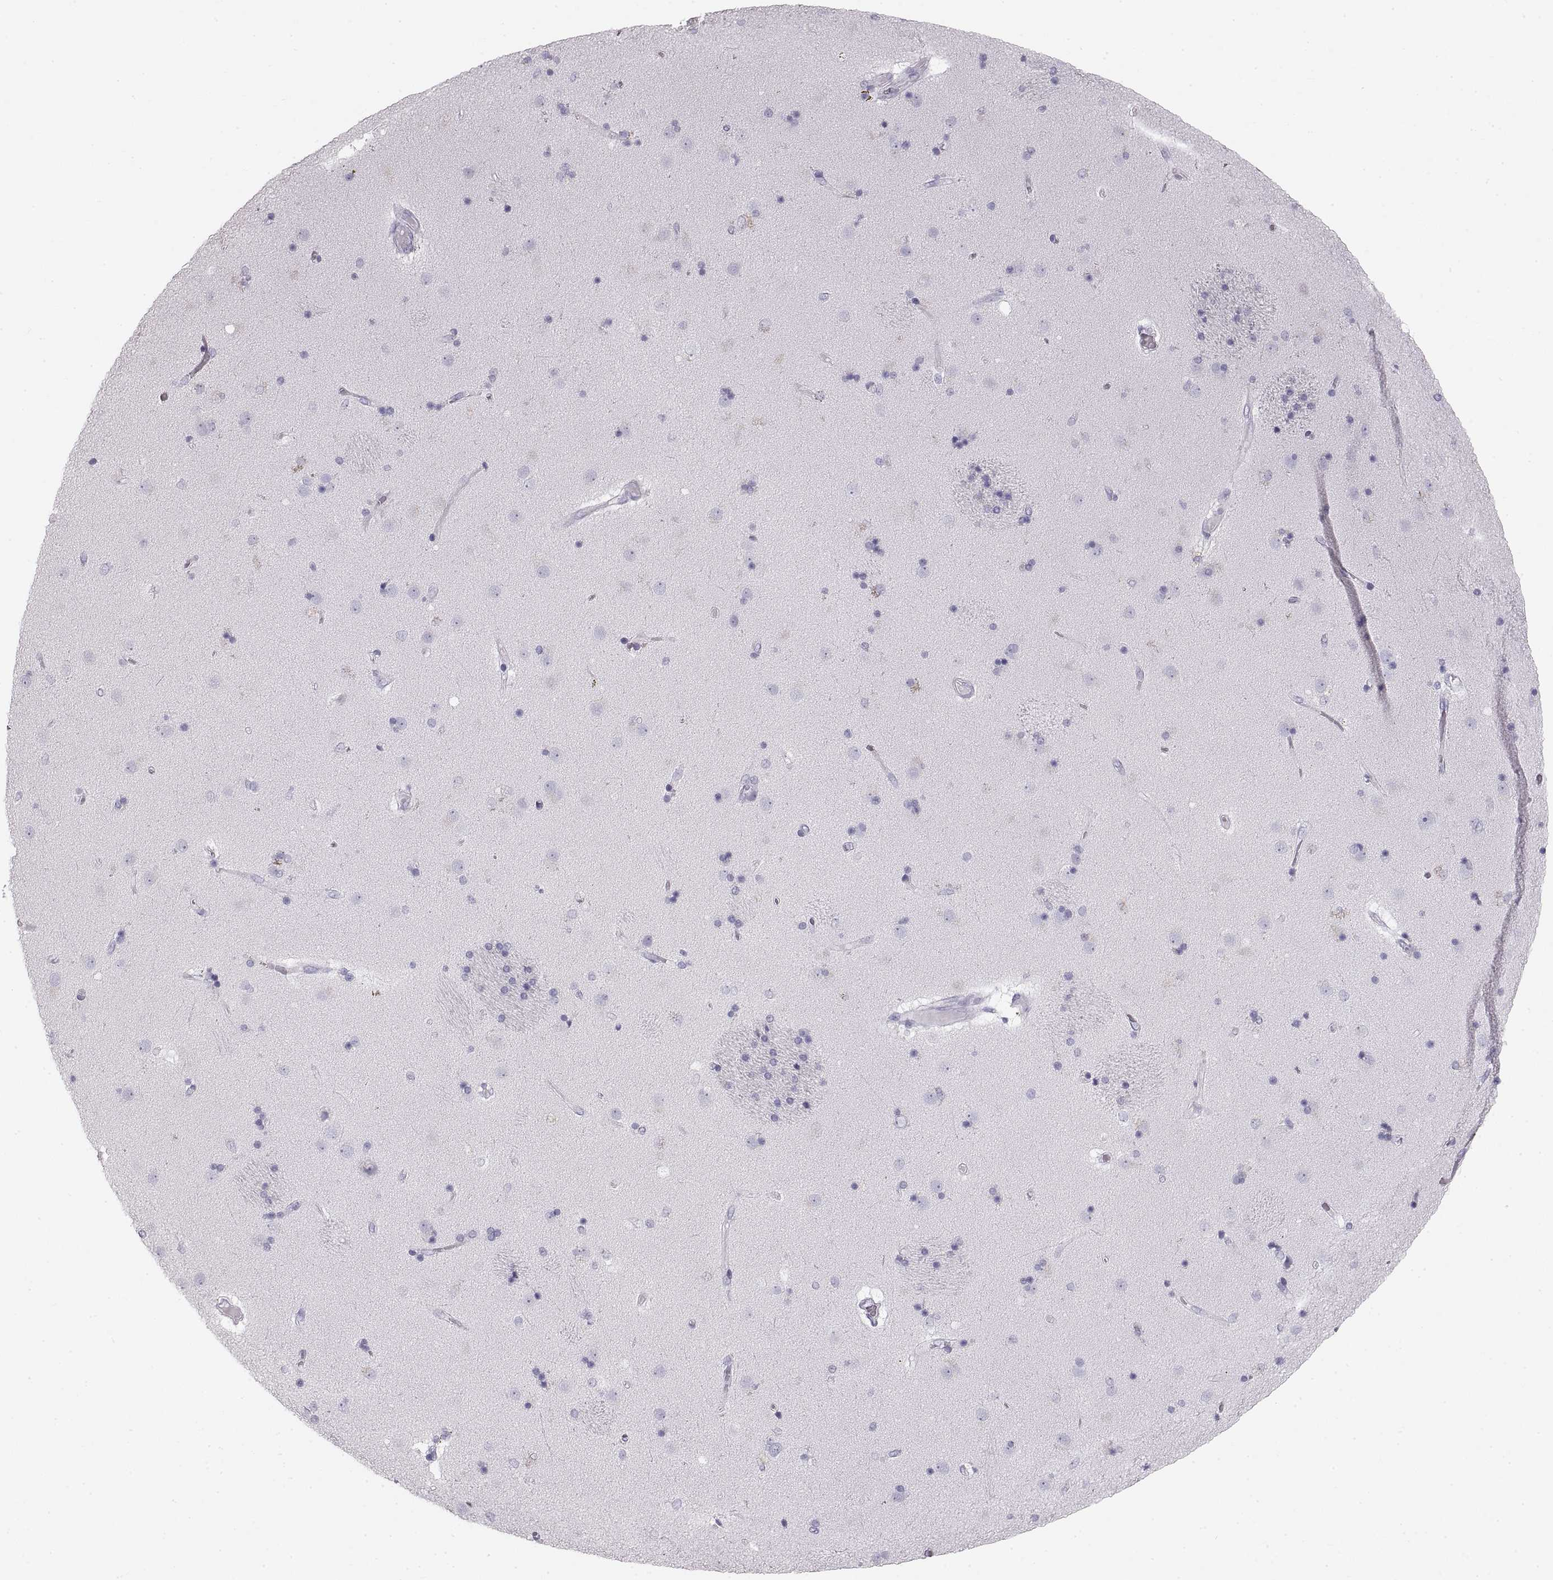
{"staining": {"intensity": "negative", "quantity": "none", "location": "none"}, "tissue": "caudate", "cell_type": "Glial cells", "image_type": "normal", "snomed": [{"axis": "morphology", "description": "Normal tissue, NOS"}, {"axis": "topography", "description": "Lateral ventricle wall"}], "caption": "Human caudate stained for a protein using immunohistochemistry demonstrates no staining in glial cells.", "gene": "CRYAA", "patient": {"sex": "male", "age": 54}}